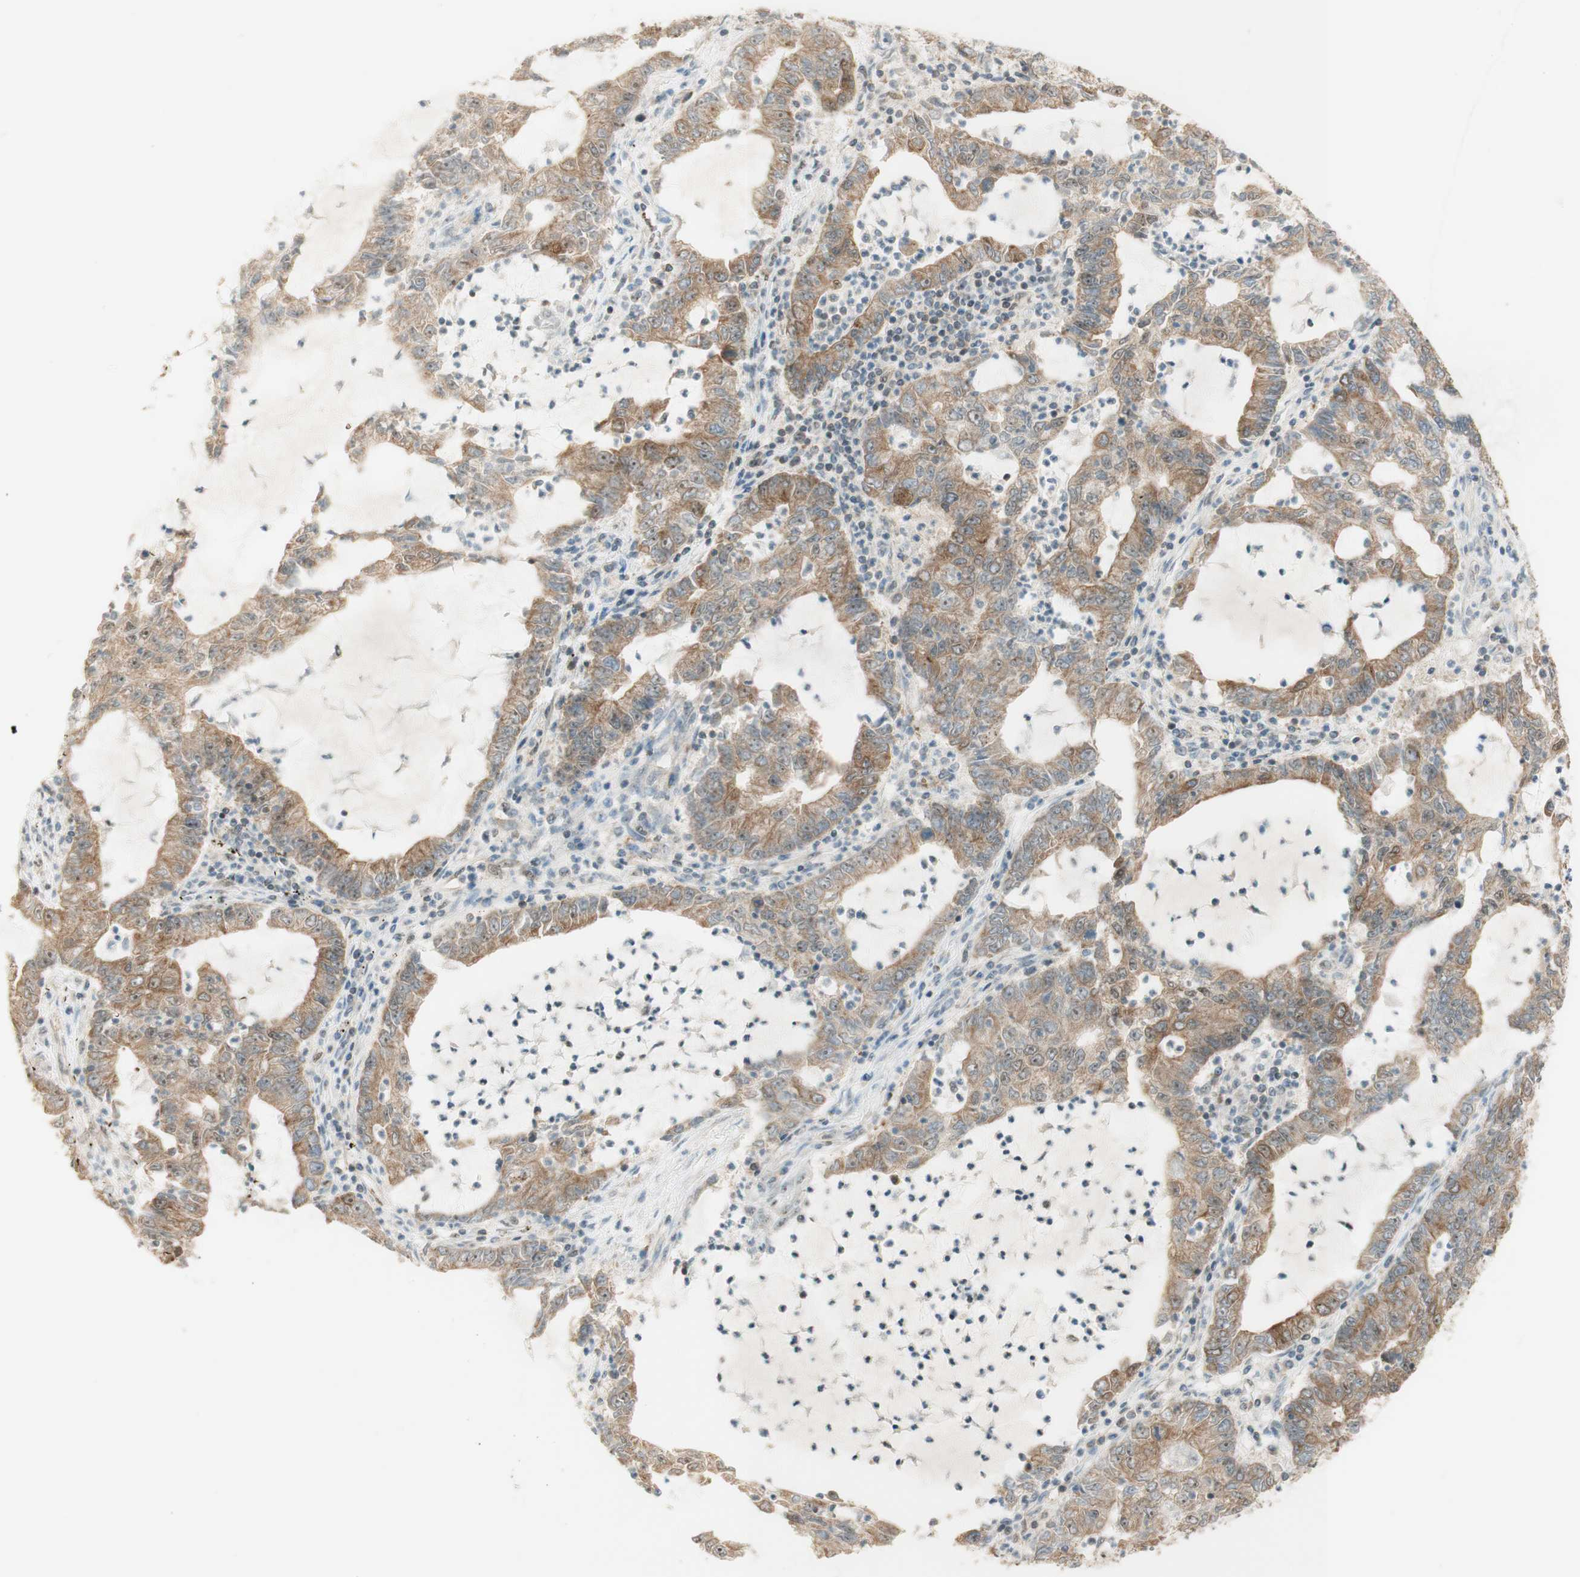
{"staining": {"intensity": "moderate", "quantity": ">75%", "location": "cytoplasmic/membranous"}, "tissue": "lung cancer", "cell_type": "Tumor cells", "image_type": "cancer", "snomed": [{"axis": "morphology", "description": "Adenocarcinoma, NOS"}, {"axis": "topography", "description": "Lung"}], "caption": "Immunohistochemistry staining of lung adenocarcinoma, which exhibits medium levels of moderate cytoplasmic/membranous expression in approximately >75% of tumor cells indicating moderate cytoplasmic/membranous protein expression. The staining was performed using DAB (brown) for protein detection and nuclei were counterstained in hematoxylin (blue).", "gene": "SPINT2", "patient": {"sex": "female", "age": 51}}